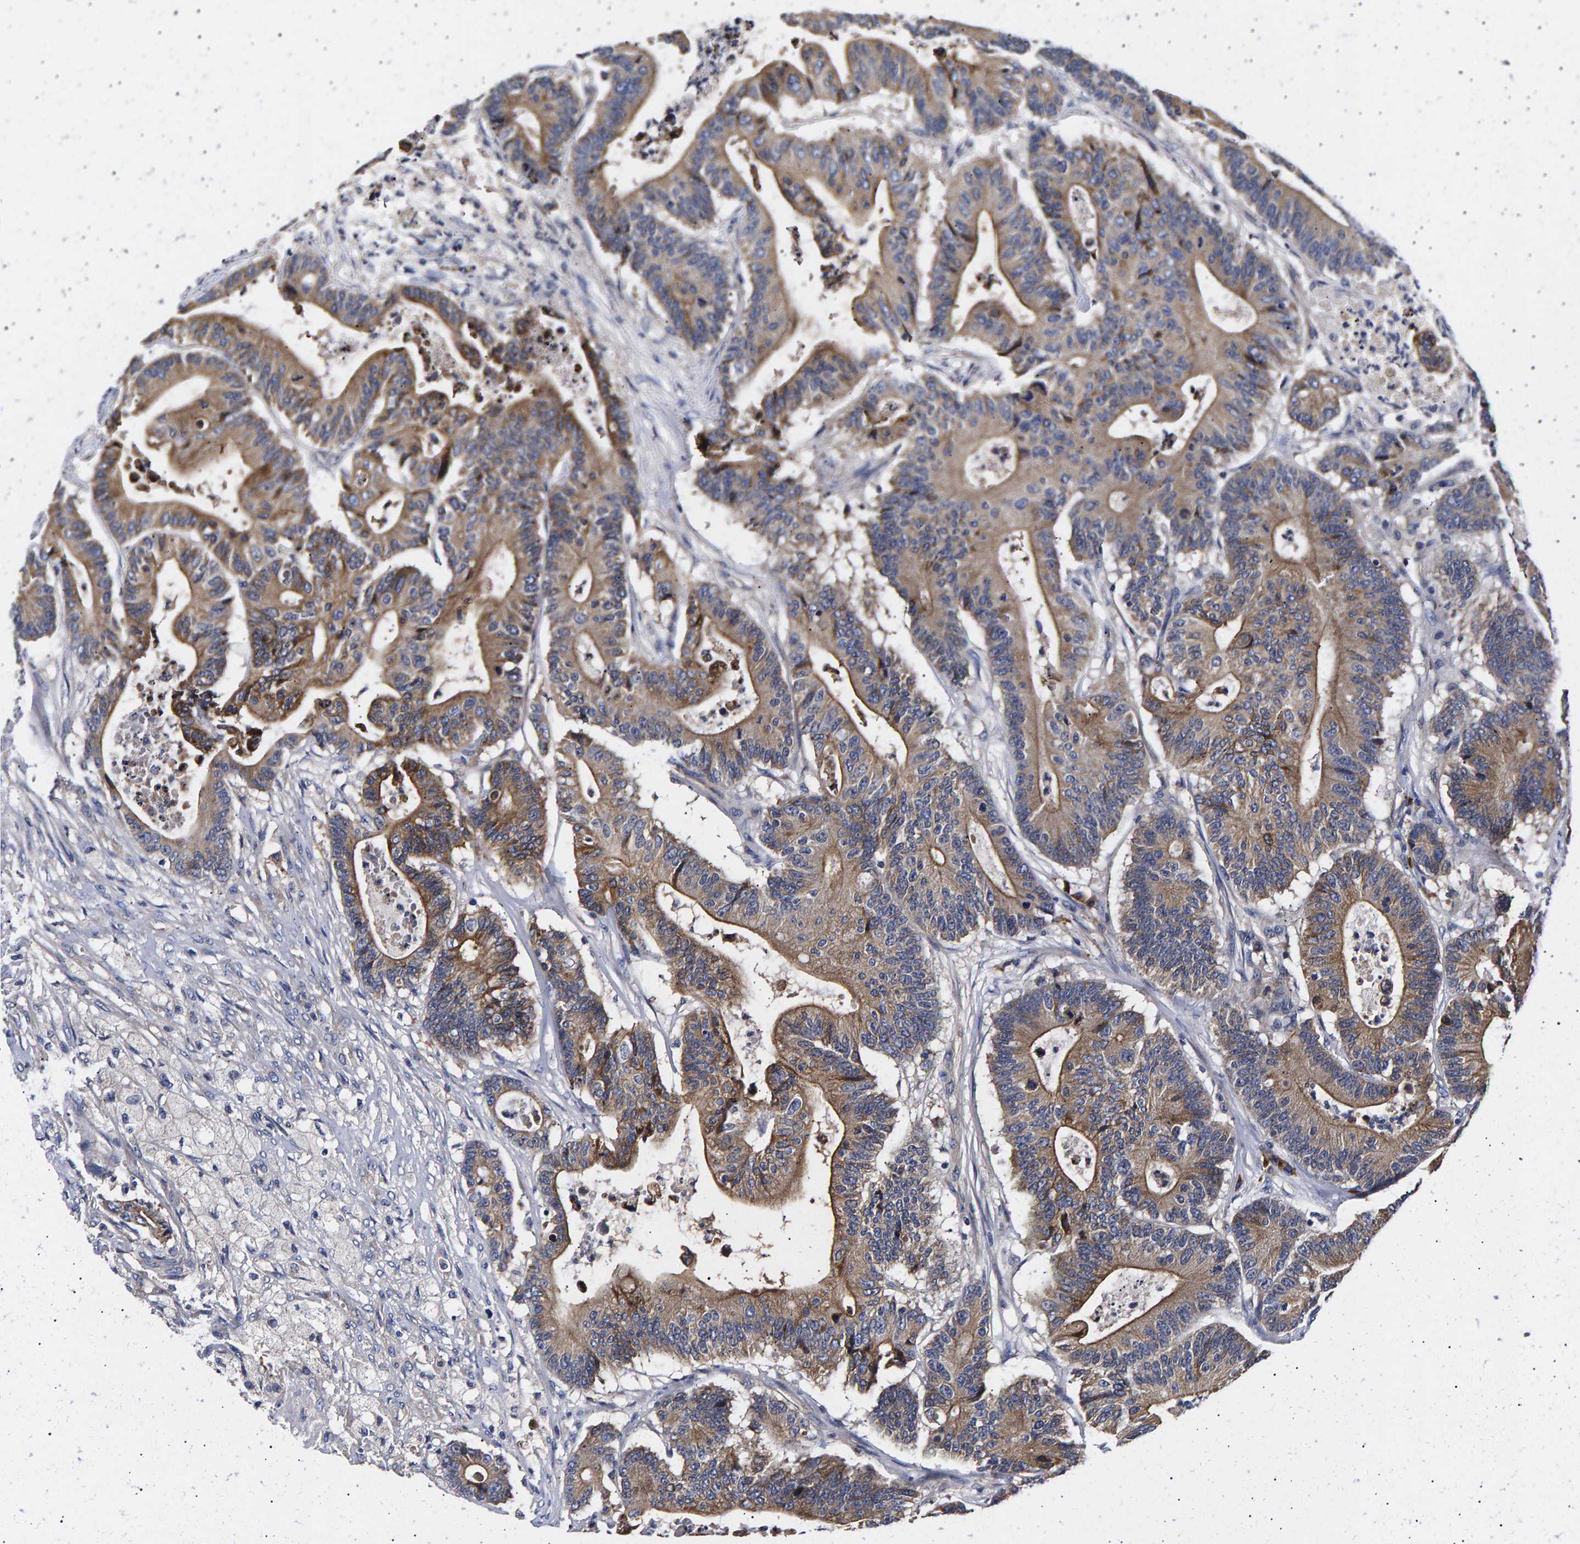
{"staining": {"intensity": "moderate", "quantity": ">75%", "location": "cytoplasmic/membranous"}, "tissue": "colorectal cancer", "cell_type": "Tumor cells", "image_type": "cancer", "snomed": [{"axis": "morphology", "description": "Adenocarcinoma, NOS"}, {"axis": "topography", "description": "Colon"}], "caption": "Immunohistochemical staining of colorectal cancer demonstrates medium levels of moderate cytoplasmic/membranous protein staining in approximately >75% of tumor cells.", "gene": "ANKRD40", "patient": {"sex": "female", "age": 84}}